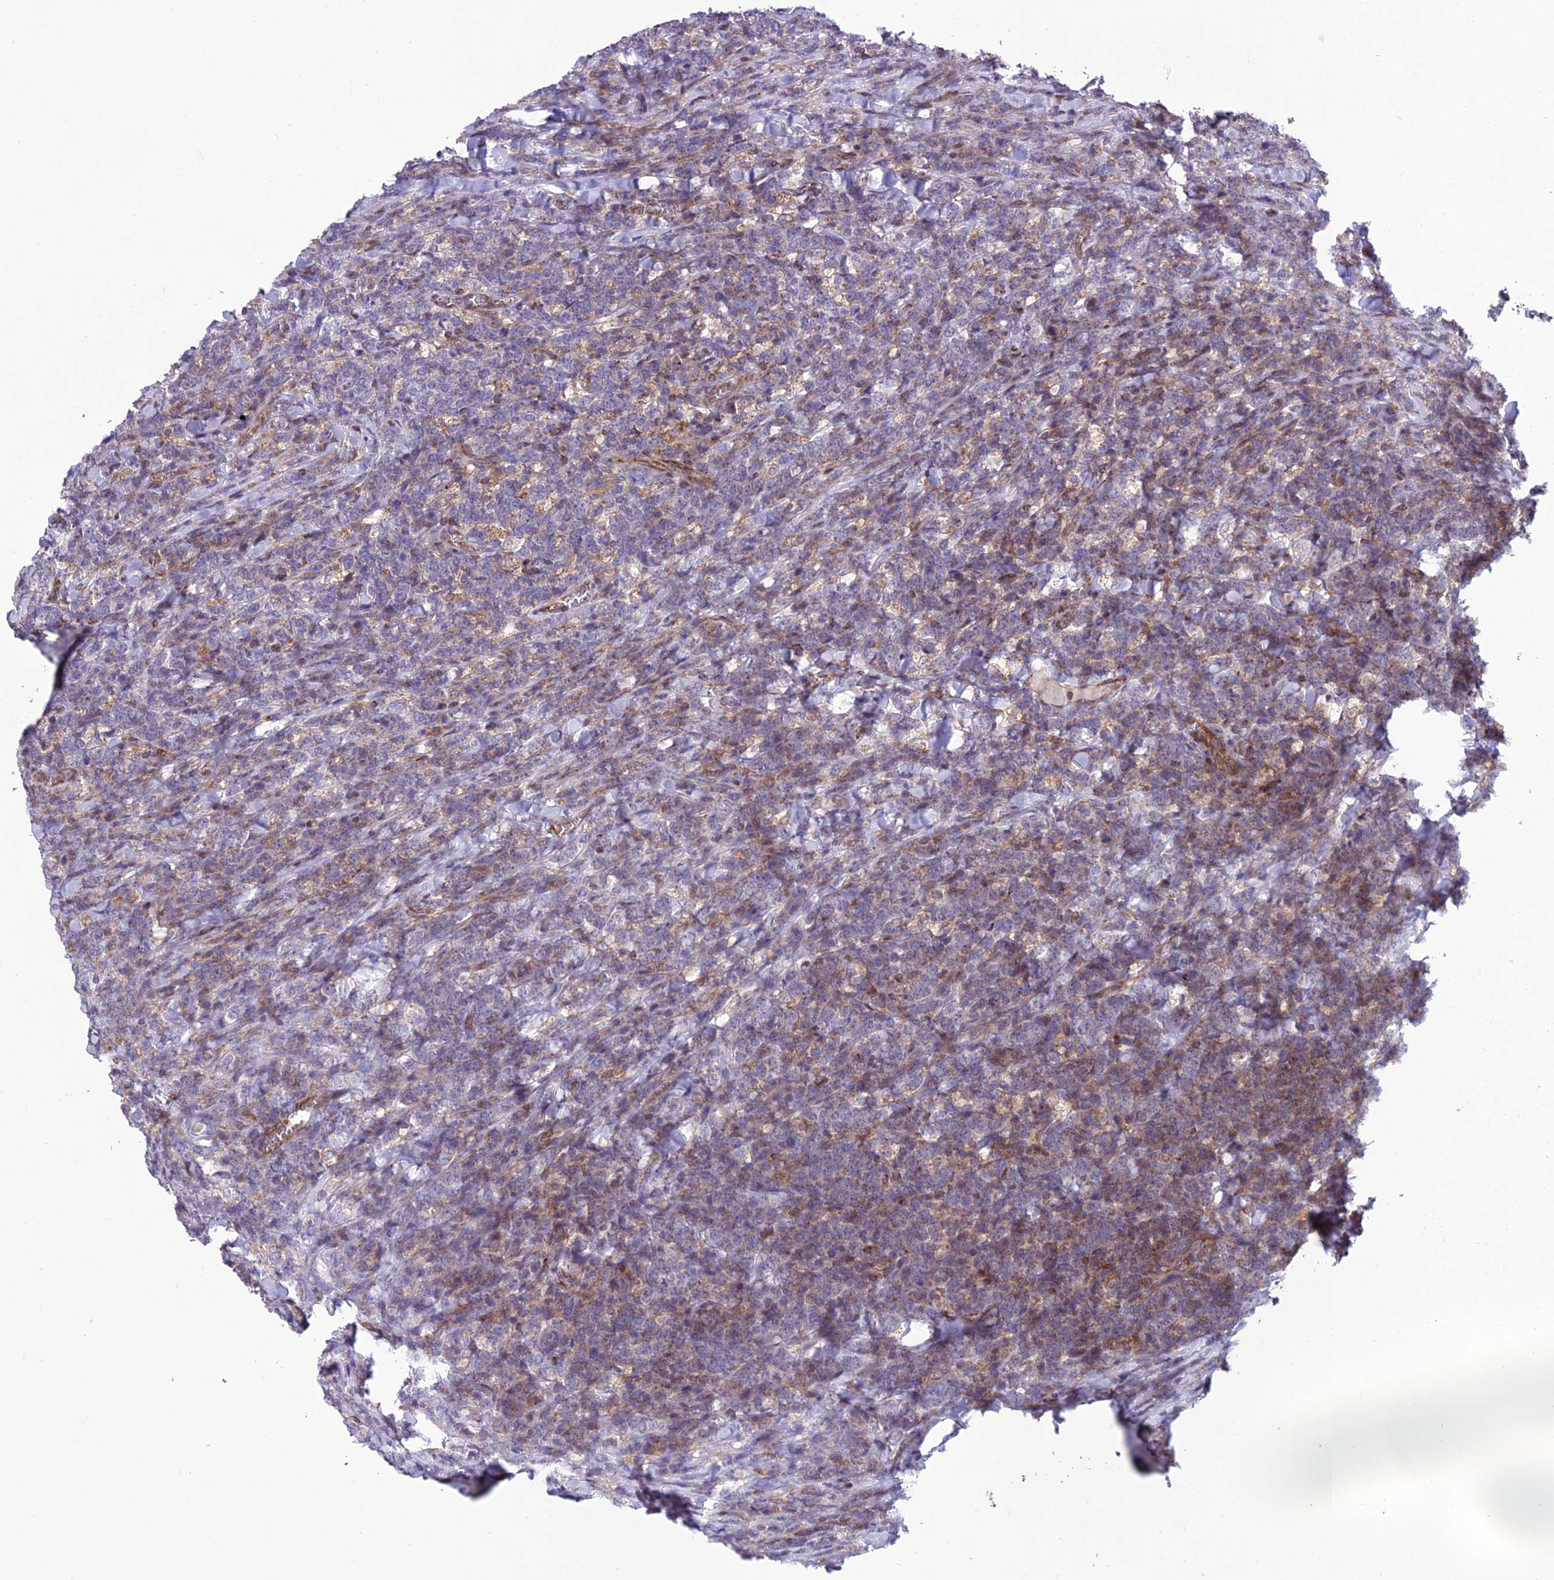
{"staining": {"intensity": "weak", "quantity": "25%-75%", "location": "cytoplasmic/membranous"}, "tissue": "lymphoma", "cell_type": "Tumor cells", "image_type": "cancer", "snomed": [{"axis": "morphology", "description": "Malignant lymphoma, non-Hodgkin's type, High grade"}, {"axis": "topography", "description": "Small intestine"}], "caption": "A low amount of weak cytoplasmic/membranous positivity is present in approximately 25%-75% of tumor cells in lymphoma tissue.", "gene": "GIMAP1", "patient": {"sex": "male", "age": 8}}